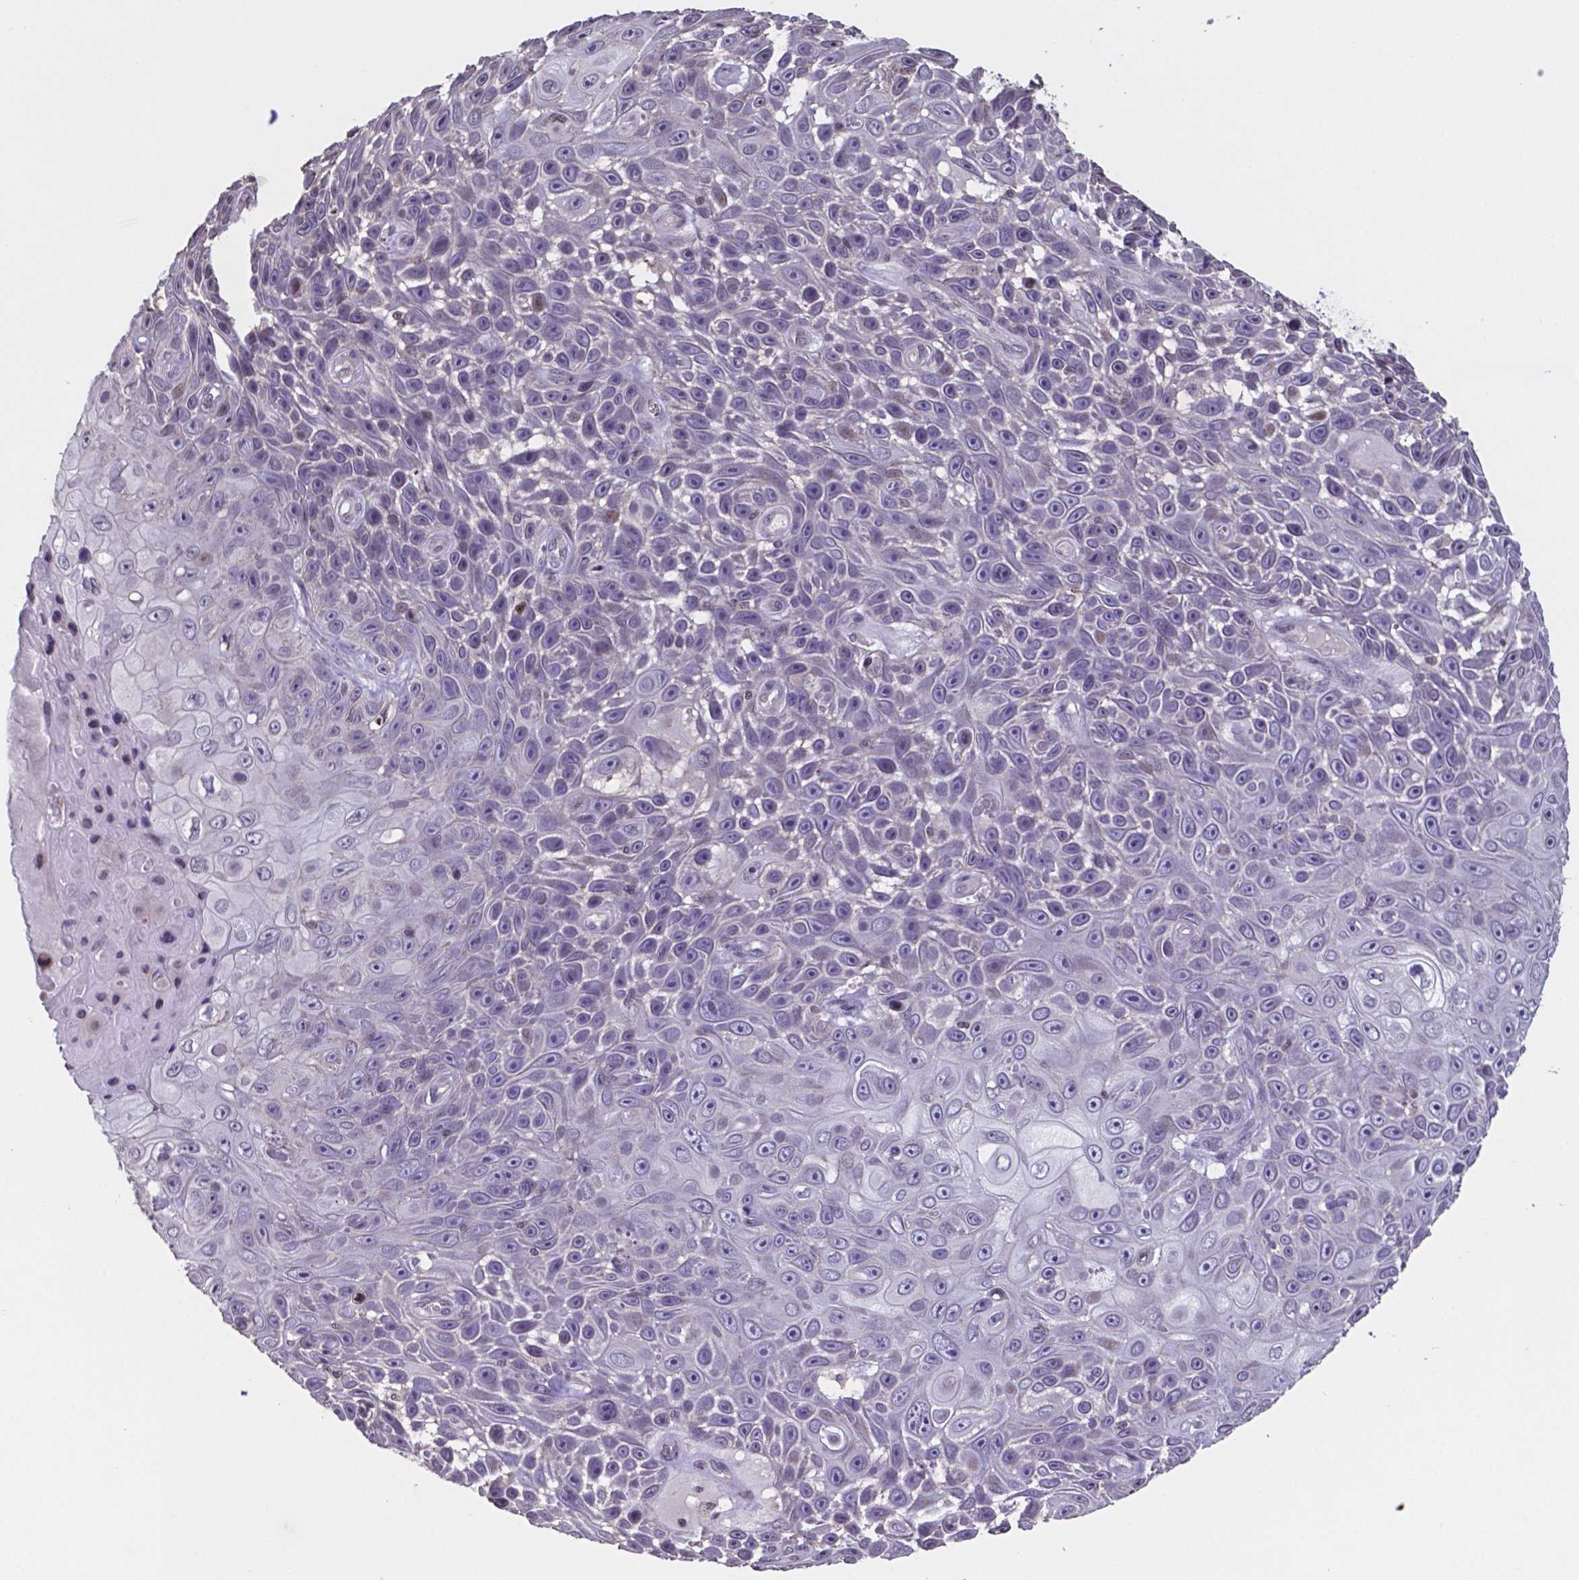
{"staining": {"intensity": "negative", "quantity": "none", "location": "none"}, "tissue": "skin cancer", "cell_type": "Tumor cells", "image_type": "cancer", "snomed": [{"axis": "morphology", "description": "Squamous cell carcinoma, NOS"}, {"axis": "topography", "description": "Skin"}], "caption": "Tumor cells show no significant protein positivity in skin cancer (squamous cell carcinoma).", "gene": "MLC1", "patient": {"sex": "male", "age": 82}}